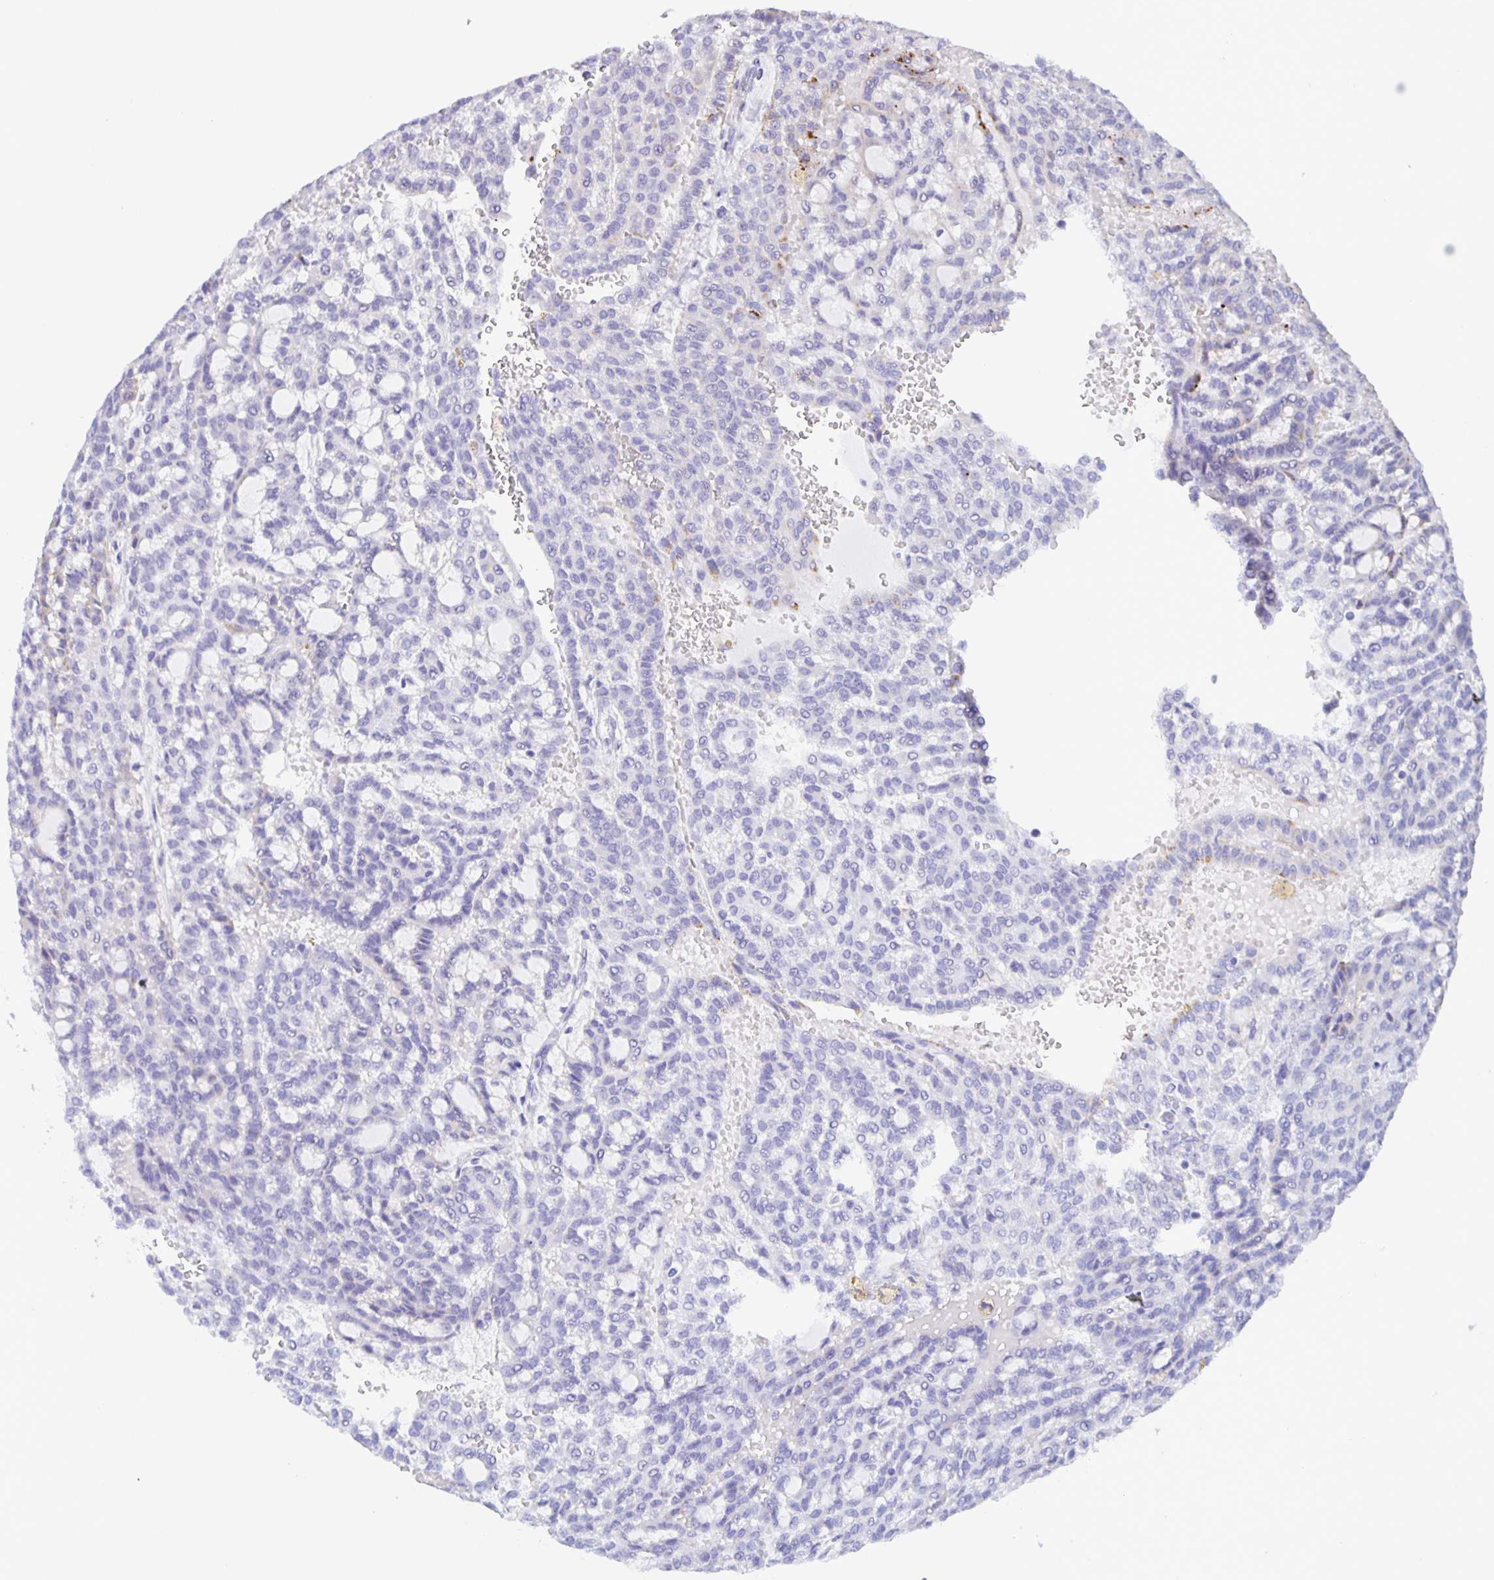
{"staining": {"intensity": "negative", "quantity": "none", "location": "none"}, "tissue": "renal cancer", "cell_type": "Tumor cells", "image_type": "cancer", "snomed": [{"axis": "morphology", "description": "Adenocarcinoma, NOS"}, {"axis": "topography", "description": "Kidney"}], "caption": "Immunohistochemistry (IHC) micrograph of human renal cancer stained for a protein (brown), which reveals no positivity in tumor cells.", "gene": "PHRF1", "patient": {"sex": "male", "age": 63}}